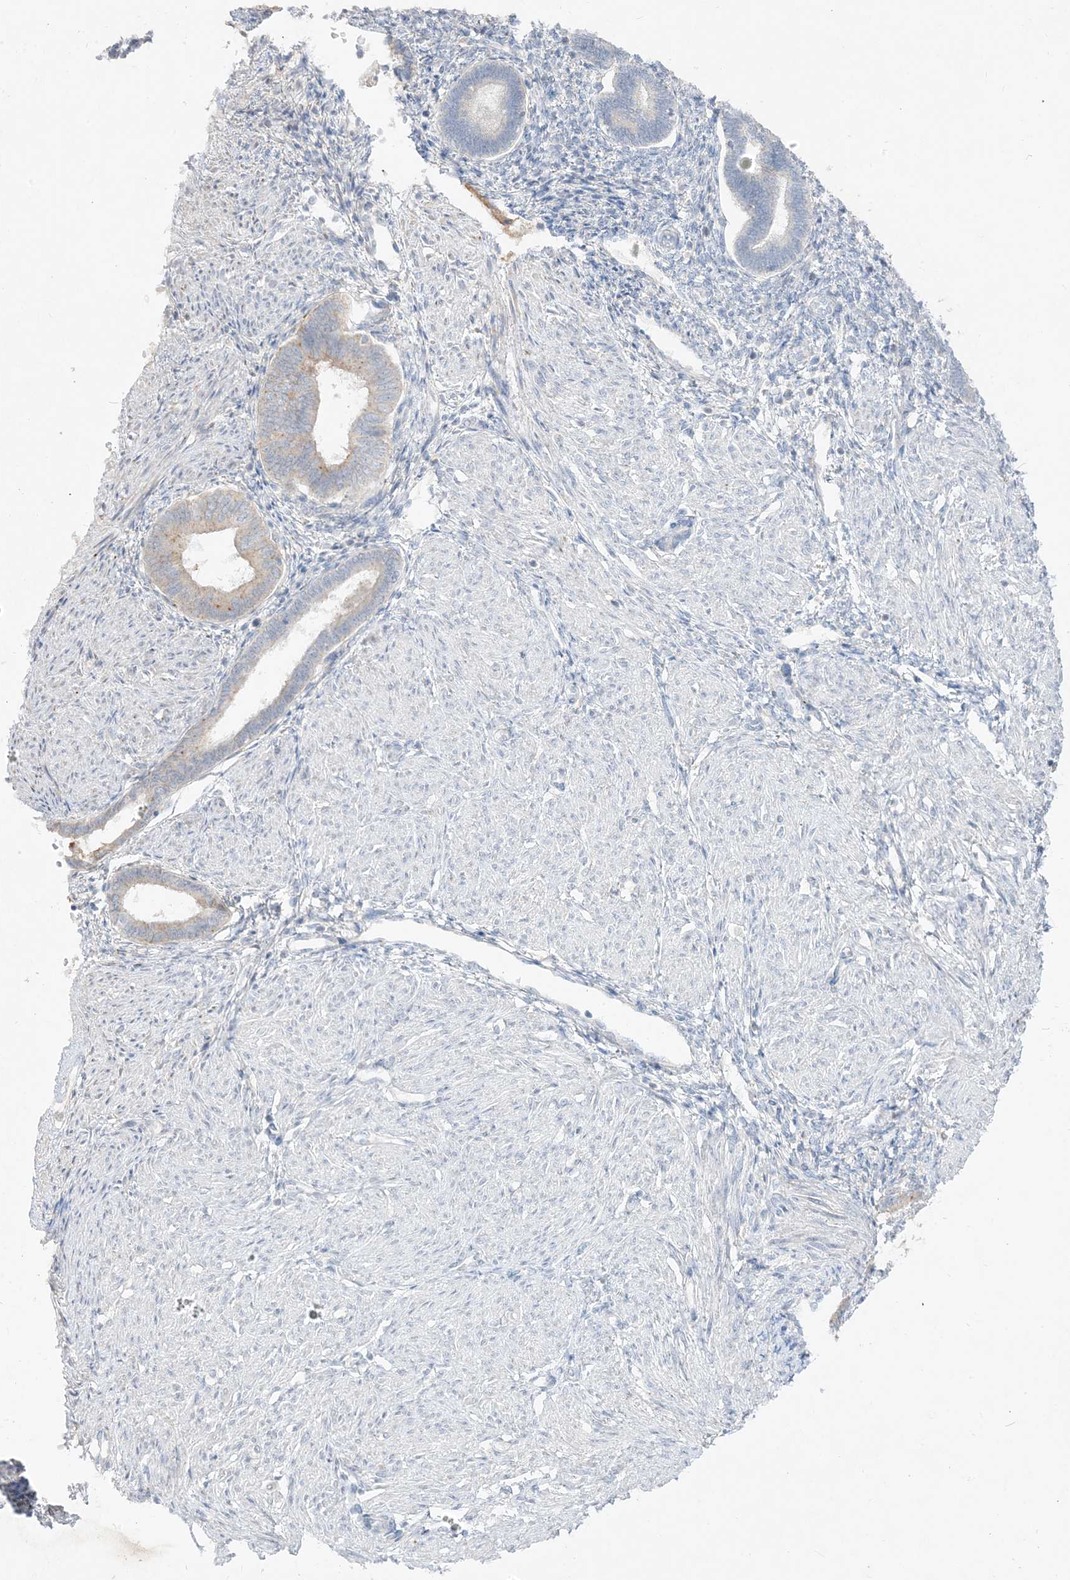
{"staining": {"intensity": "negative", "quantity": "none", "location": "none"}, "tissue": "endometrium", "cell_type": "Cells in endometrial stroma", "image_type": "normal", "snomed": [{"axis": "morphology", "description": "Normal tissue, NOS"}, {"axis": "topography", "description": "Endometrium"}], "caption": "Cells in endometrial stroma show no significant staining in unremarkable endometrium. (Brightfield microscopy of DAB (3,3'-diaminobenzidine) IHC at high magnification).", "gene": "LOXL3", "patient": {"sex": "female", "age": 53}}